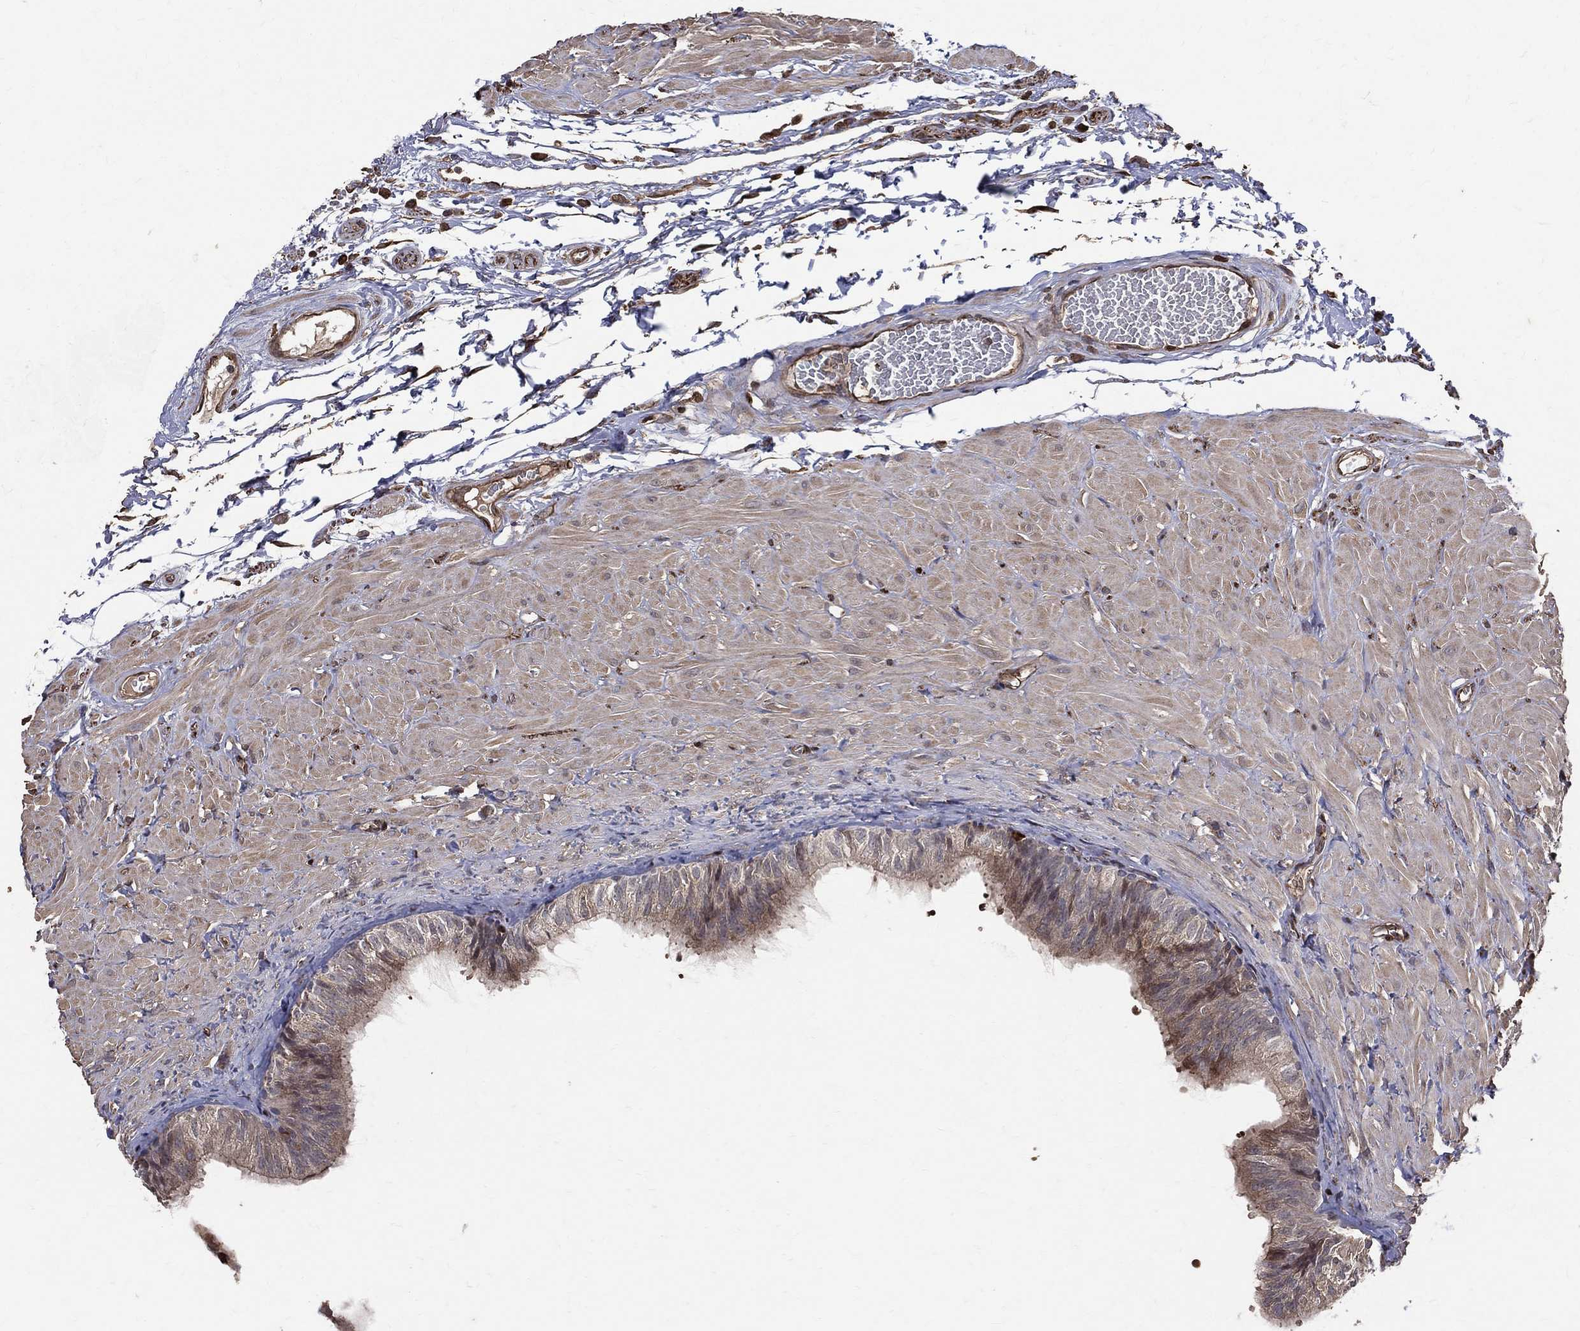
{"staining": {"intensity": "weak", "quantity": "25%-75%", "location": "cytoplasmic/membranous"}, "tissue": "epididymis", "cell_type": "Glandular cells", "image_type": "normal", "snomed": [{"axis": "morphology", "description": "Normal tissue, NOS"}, {"axis": "topography", "description": "Epididymis"}, {"axis": "topography", "description": "Vas deferens"}], "caption": "The immunohistochemical stain highlights weak cytoplasmic/membranous expression in glandular cells of normal epididymis. The protein is stained brown, and the nuclei are stained in blue (DAB (3,3'-diaminobenzidine) IHC with brightfield microscopy, high magnification).", "gene": "DPYSL2", "patient": {"sex": "male", "age": 23}}